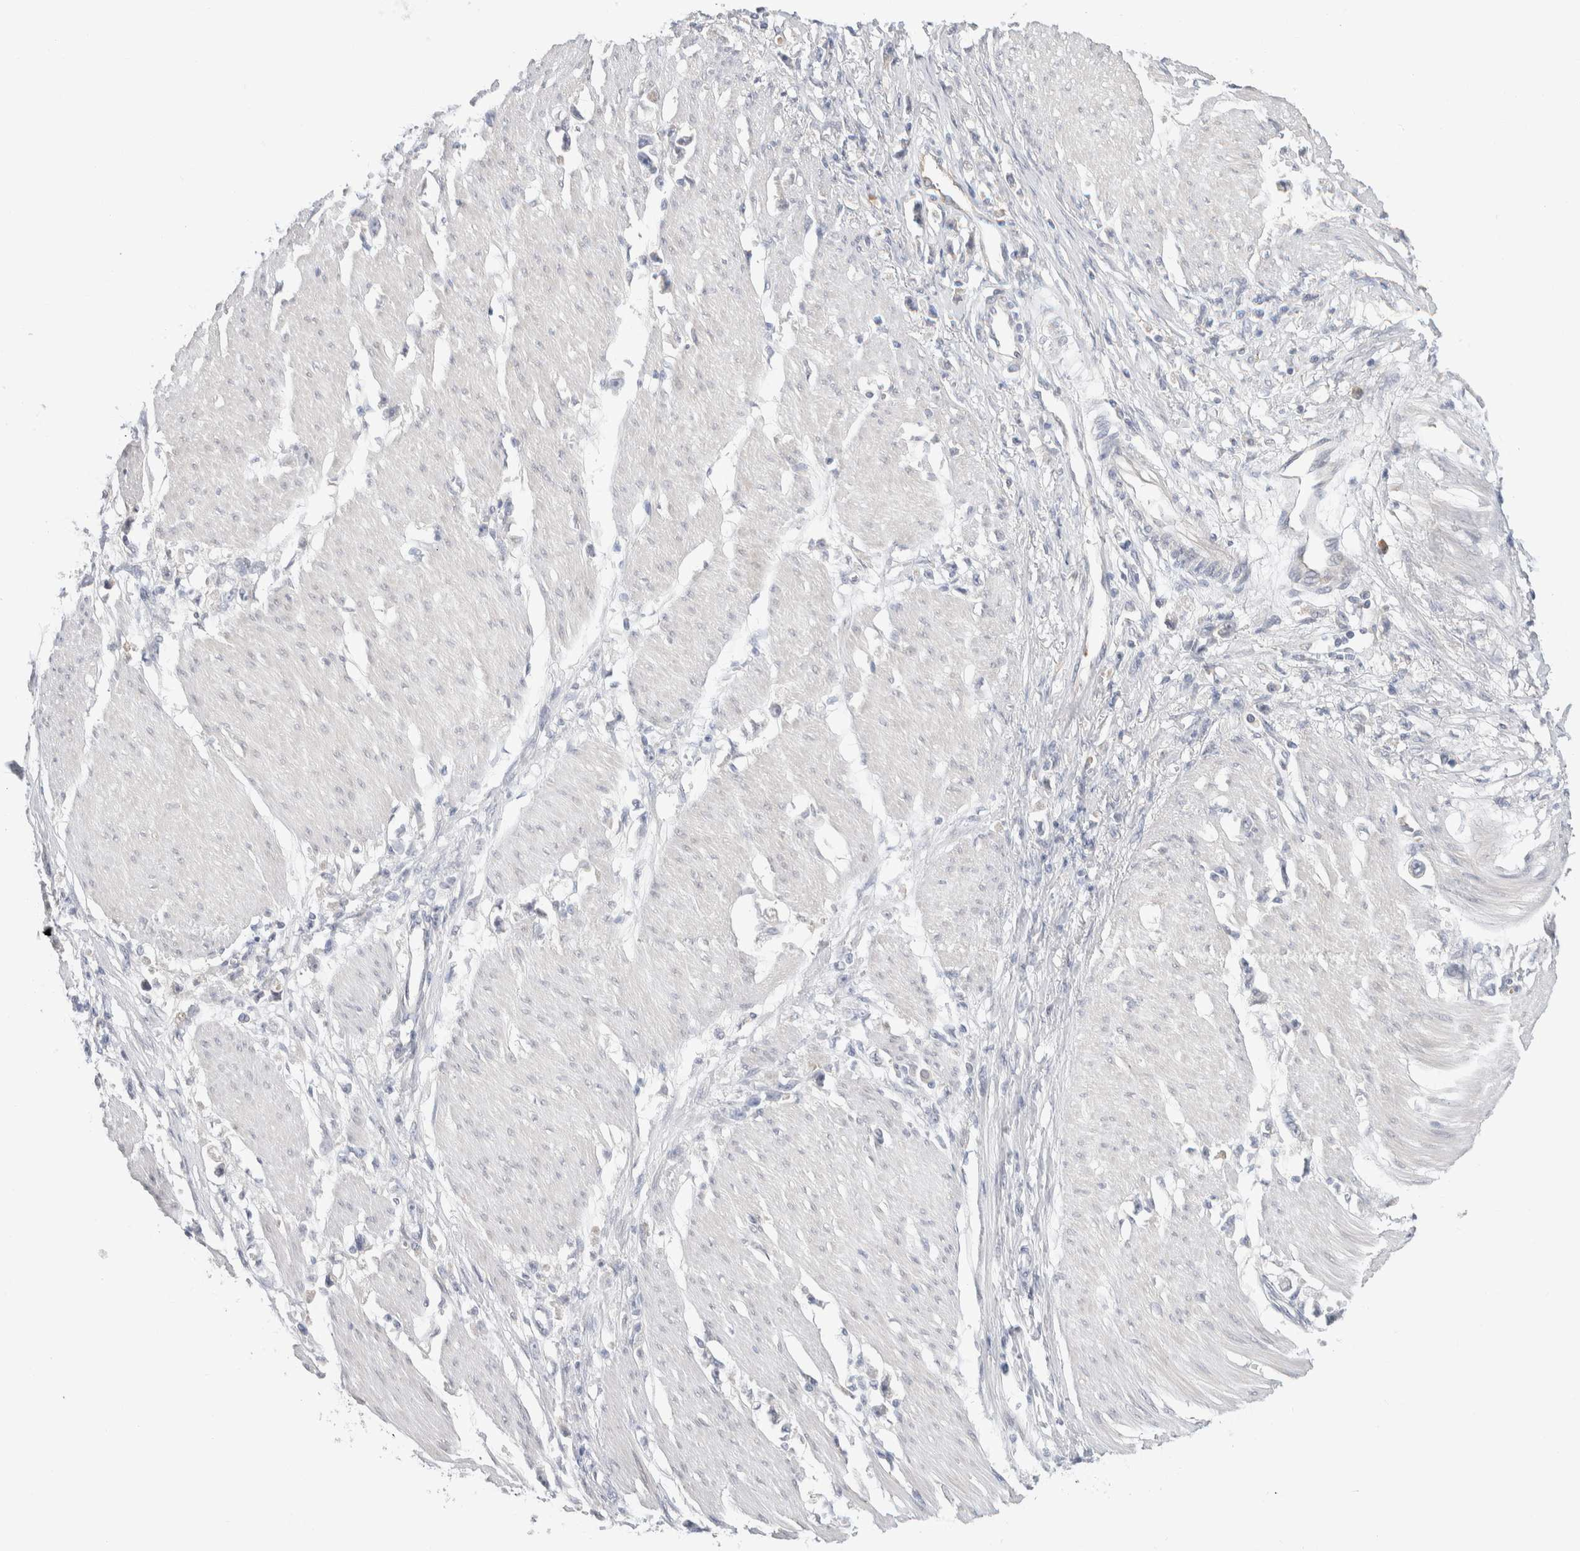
{"staining": {"intensity": "negative", "quantity": "none", "location": "none"}, "tissue": "stomach cancer", "cell_type": "Tumor cells", "image_type": "cancer", "snomed": [{"axis": "morphology", "description": "Adenocarcinoma, NOS"}, {"axis": "topography", "description": "Stomach"}], "caption": "Immunohistochemical staining of human adenocarcinoma (stomach) reveals no significant positivity in tumor cells. (DAB (3,3'-diaminobenzidine) immunohistochemistry, high magnification).", "gene": "RUSF1", "patient": {"sex": "female", "age": 59}}